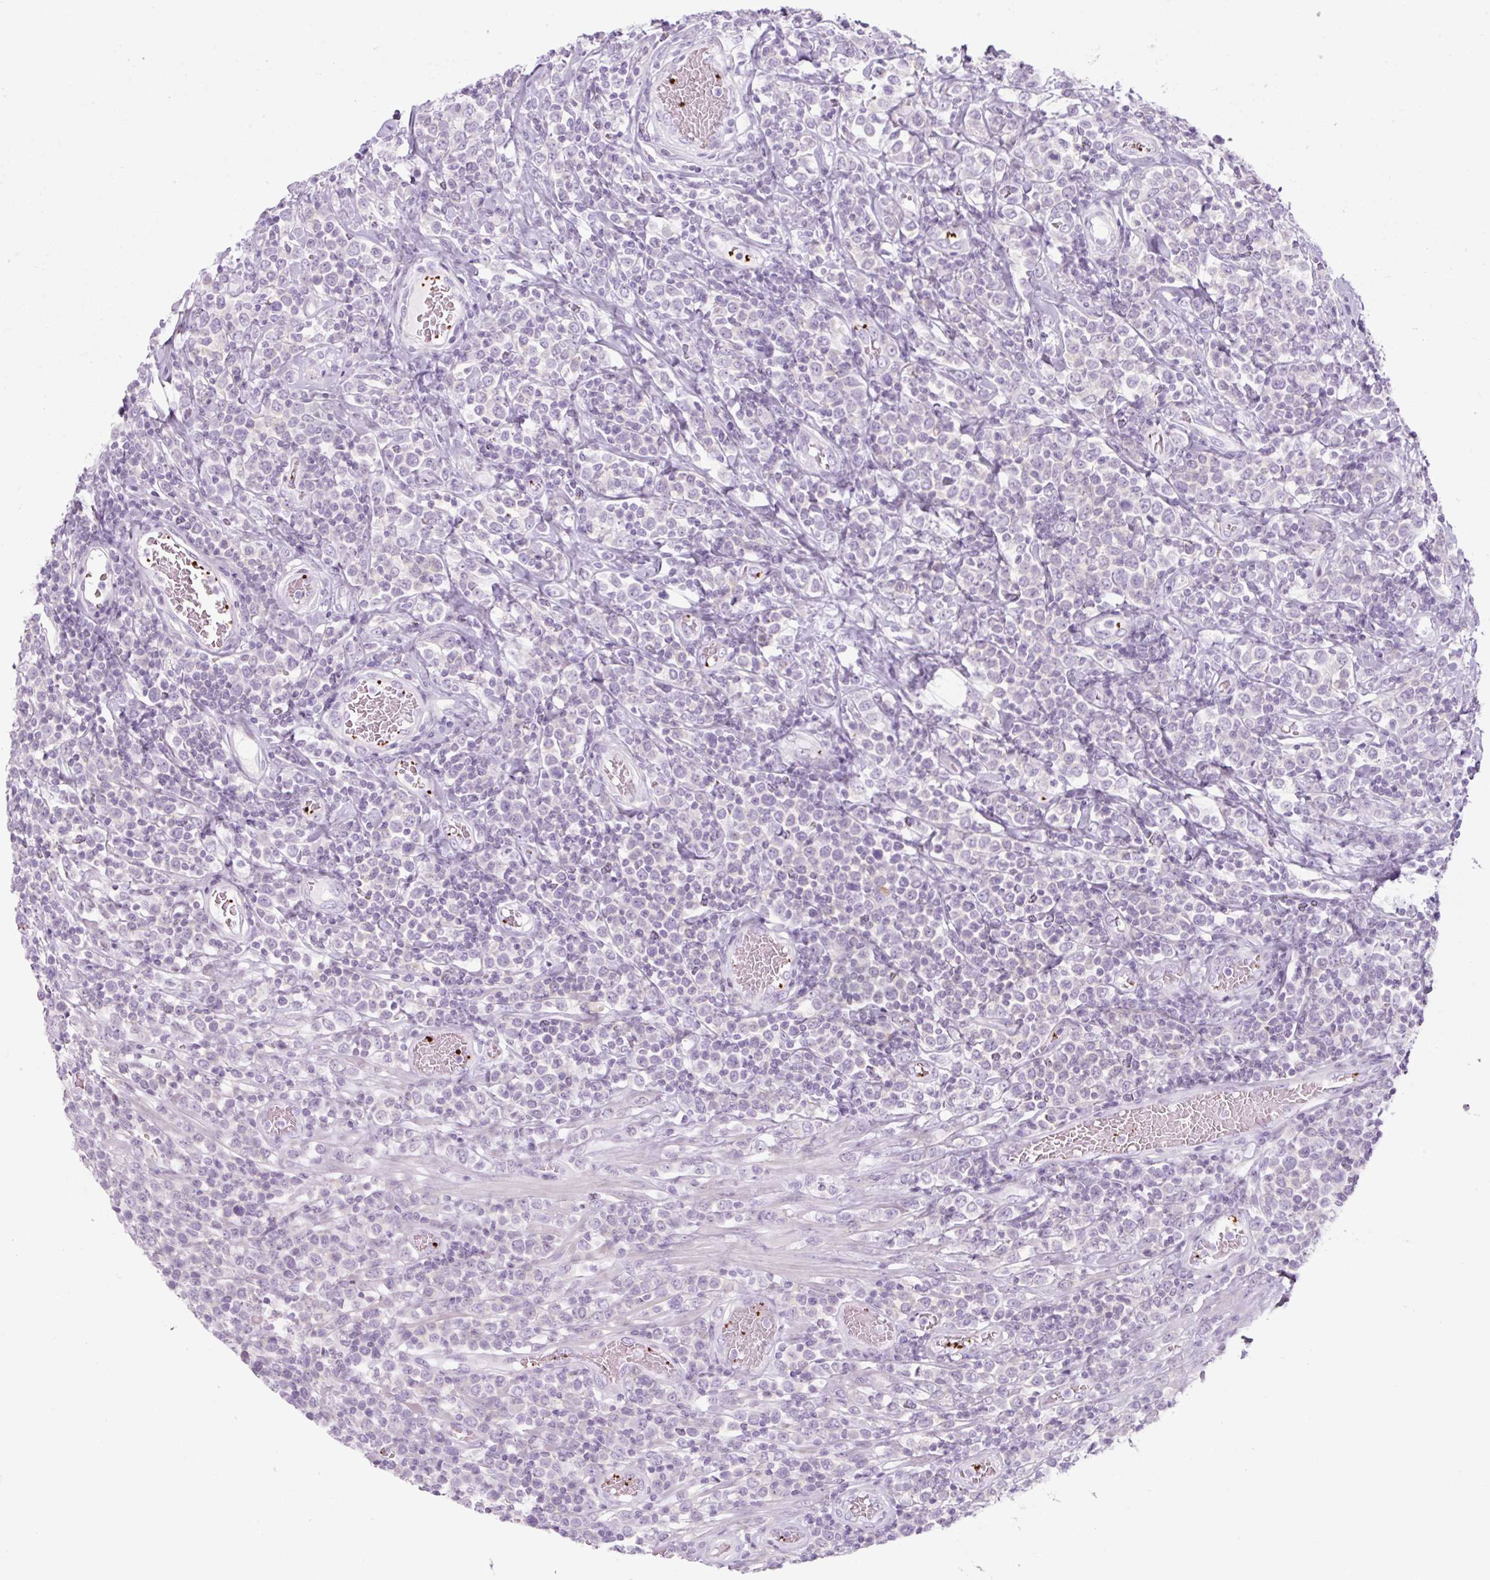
{"staining": {"intensity": "negative", "quantity": "none", "location": "none"}, "tissue": "lymphoma", "cell_type": "Tumor cells", "image_type": "cancer", "snomed": [{"axis": "morphology", "description": "Malignant lymphoma, non-Hodgkin's type, High grade"}, {"axis": "topography", "description": "Soft tissue"}], "caption": "The photomicrograph exhibits no significant staining in tumor cells of lymphoma.", "gene": "PF4V1", "patient": {"sex": "female", "age": 56}}